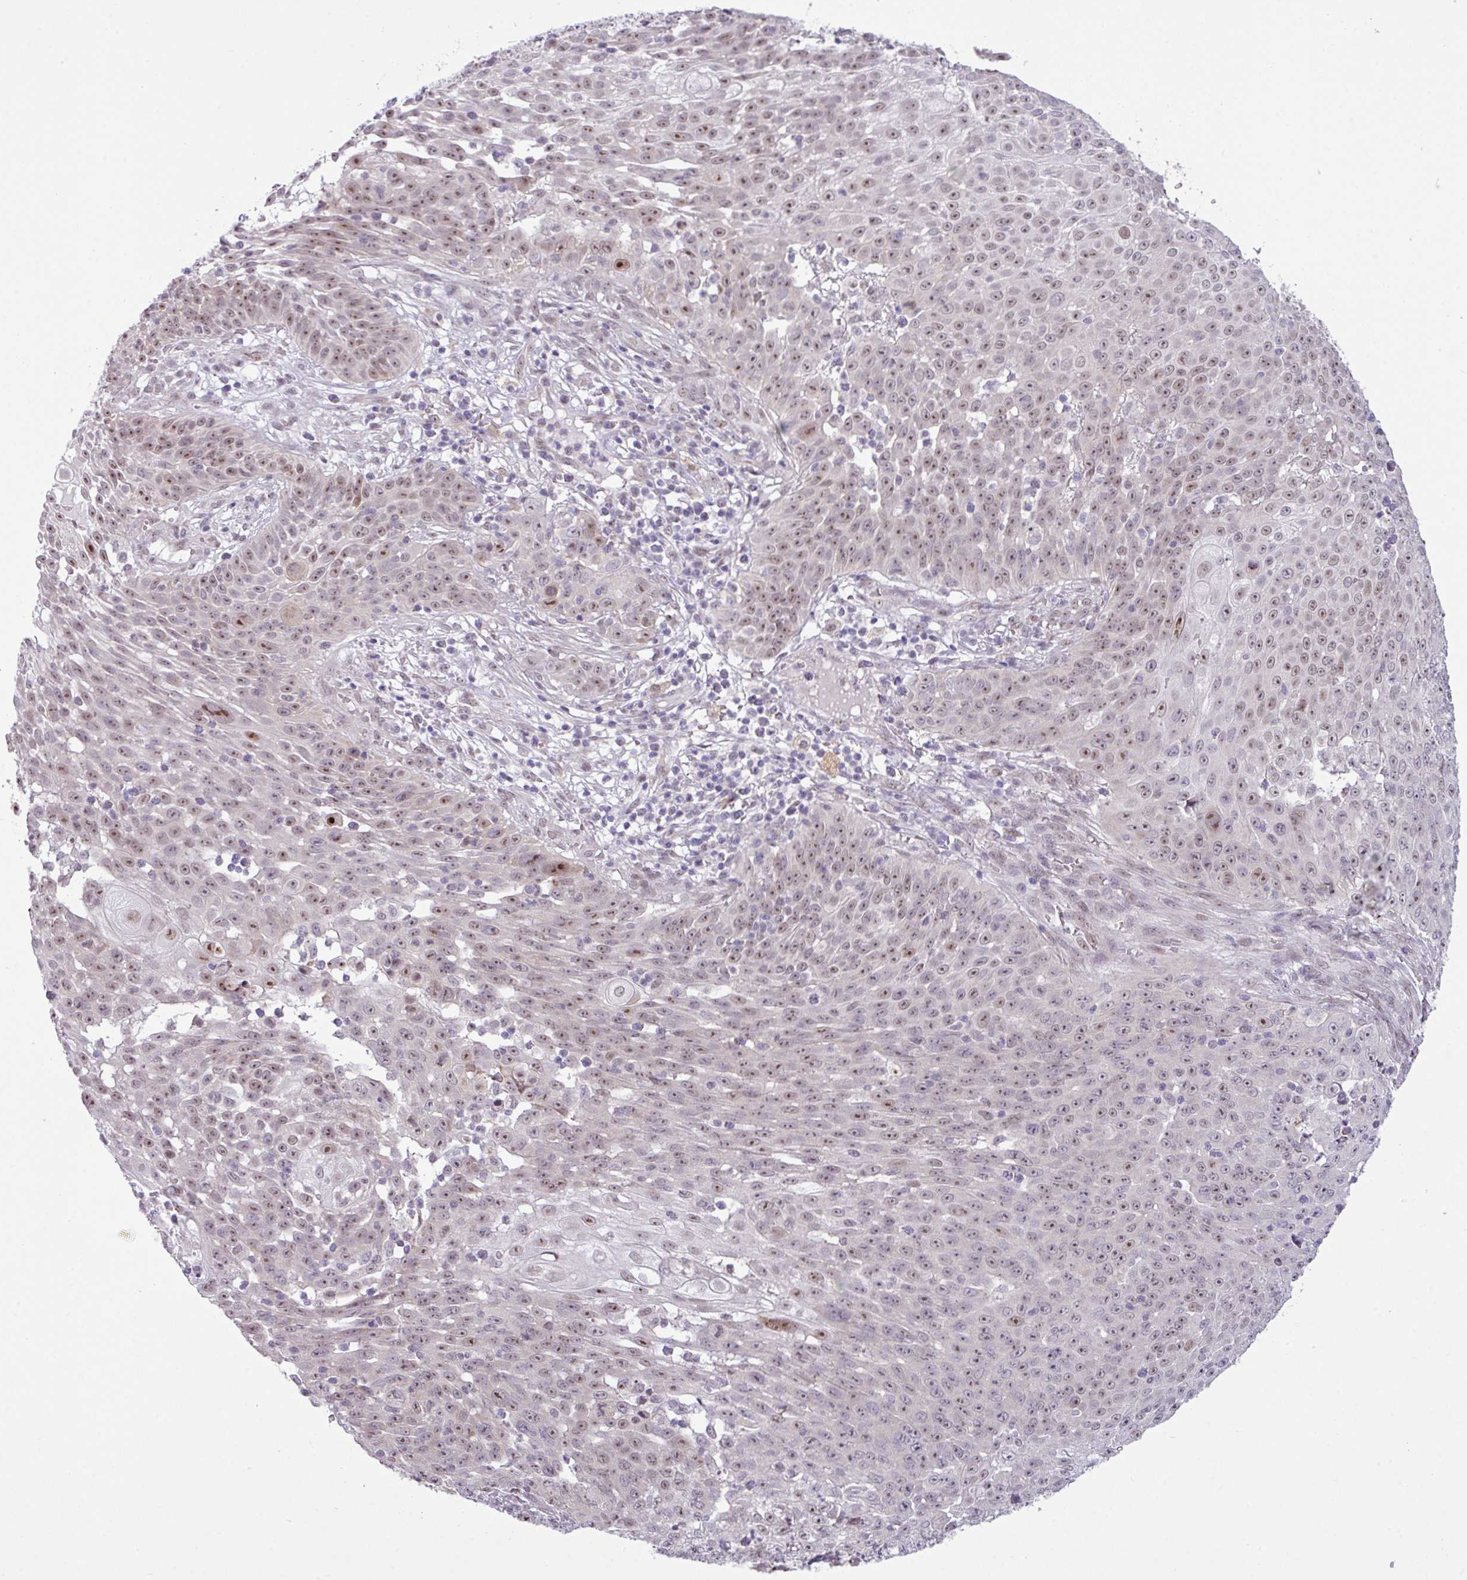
{"staining": {"intensity": "moderate", "quantity": ">75%", "location": "nuclear"}, "tissue": "skin cancer", "cell_type": "Tumor cells", "image_type": "cancer", "snomed": [{"axis": "morphology", "description": "Squamous cell carcinoma, NOS"}, {"axis": "topography", "description": "Skin"}], "caption": "Tumor cells demonstrate medium levels of moderate nuclear staining in about >75% of cells in human squamous cell carcinoma (skin). (Stains: DAB (3,3'-diaminobenzidine) in brown, nuclei in blue, Microscopy: brightfield microscopy at high magnification).", "gene": "MAK16", "patient": {"sex": "male", "age": 24}}